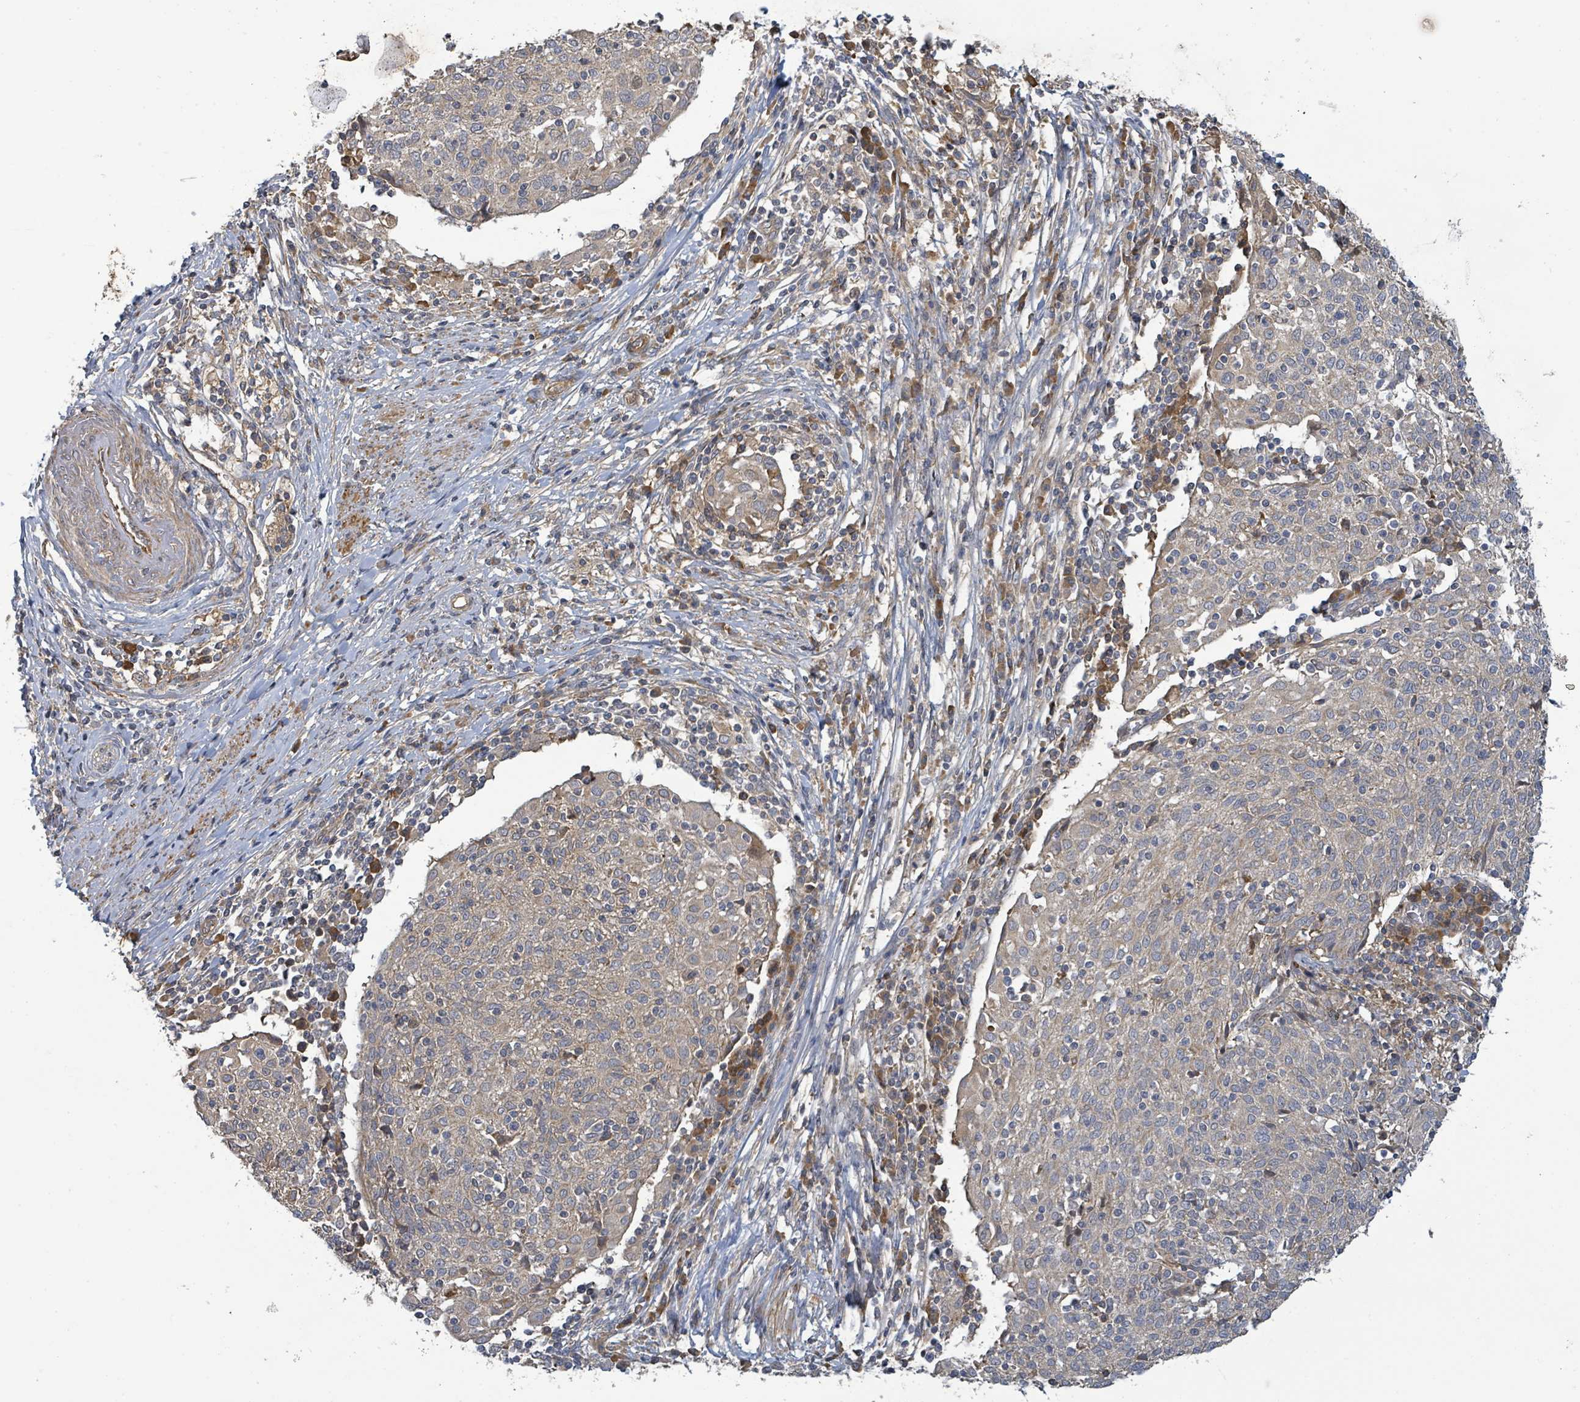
{"staining": {"intensity": "negative", "quantity": "none", "location": "none"}, "tissue": "cervical cancer", "cell_type": "Tumor cells", "image_type": "cancer", "snomed": [{"axis": "morphology", "description": "Squamous cell carcinoma, NOS"}, {"axis": "topography", "description": "Cervix"}], "caption": "Micrograph shows no protein expression in tumor cells of squamous cell carcinoma (cervical) tissue.", "gene": "STARD4", "patient": {"sex": "female", "age": 52}}